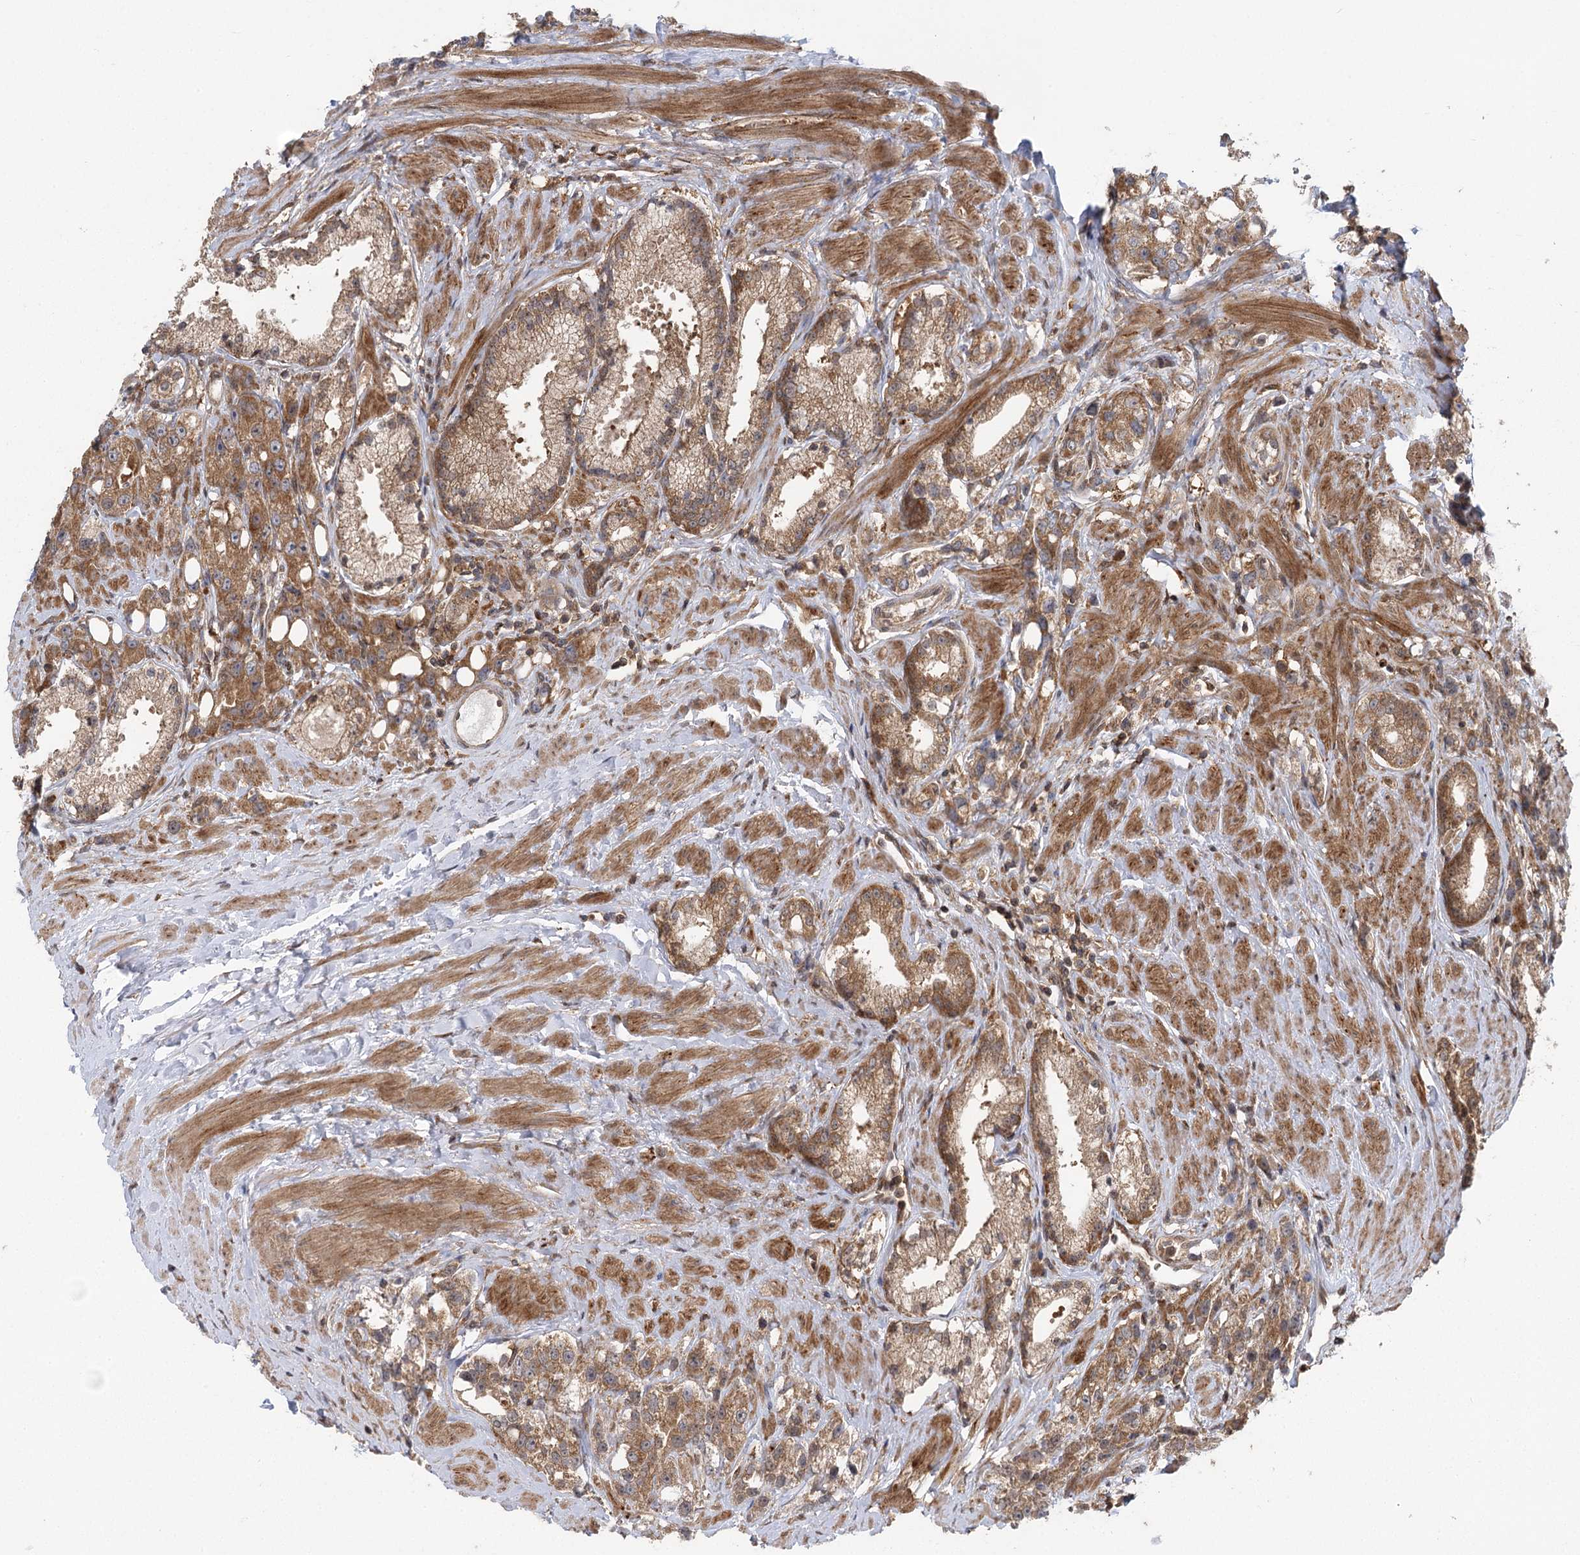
{"staining": {"intensity": "moderate", "quantity": ">75%", "location": "cytoplasmic/membranous"}, "tissue": "prostate cancer", "cell_type": "Tumor cells", "image_type": "cancer", "snomed": [{"axis": "morphology", "description": "Adenocarcinoma, NOS"}, {"axis": "topography", "description": "Prostate"}], "caption": "Immunohistochemistry (IHC) micrograph of neoplastic tissue: prostate adenocarcinoma stained using immunohistochemistry demonstrates medium levels of moderate protein expression localized specifically in the cytoplasmic/membranous of tumor cells, appearing as a cytoplasmic/membranous brown color.", "gene": "C12orf4", "patient": {"sex": "male", "age": 79}}